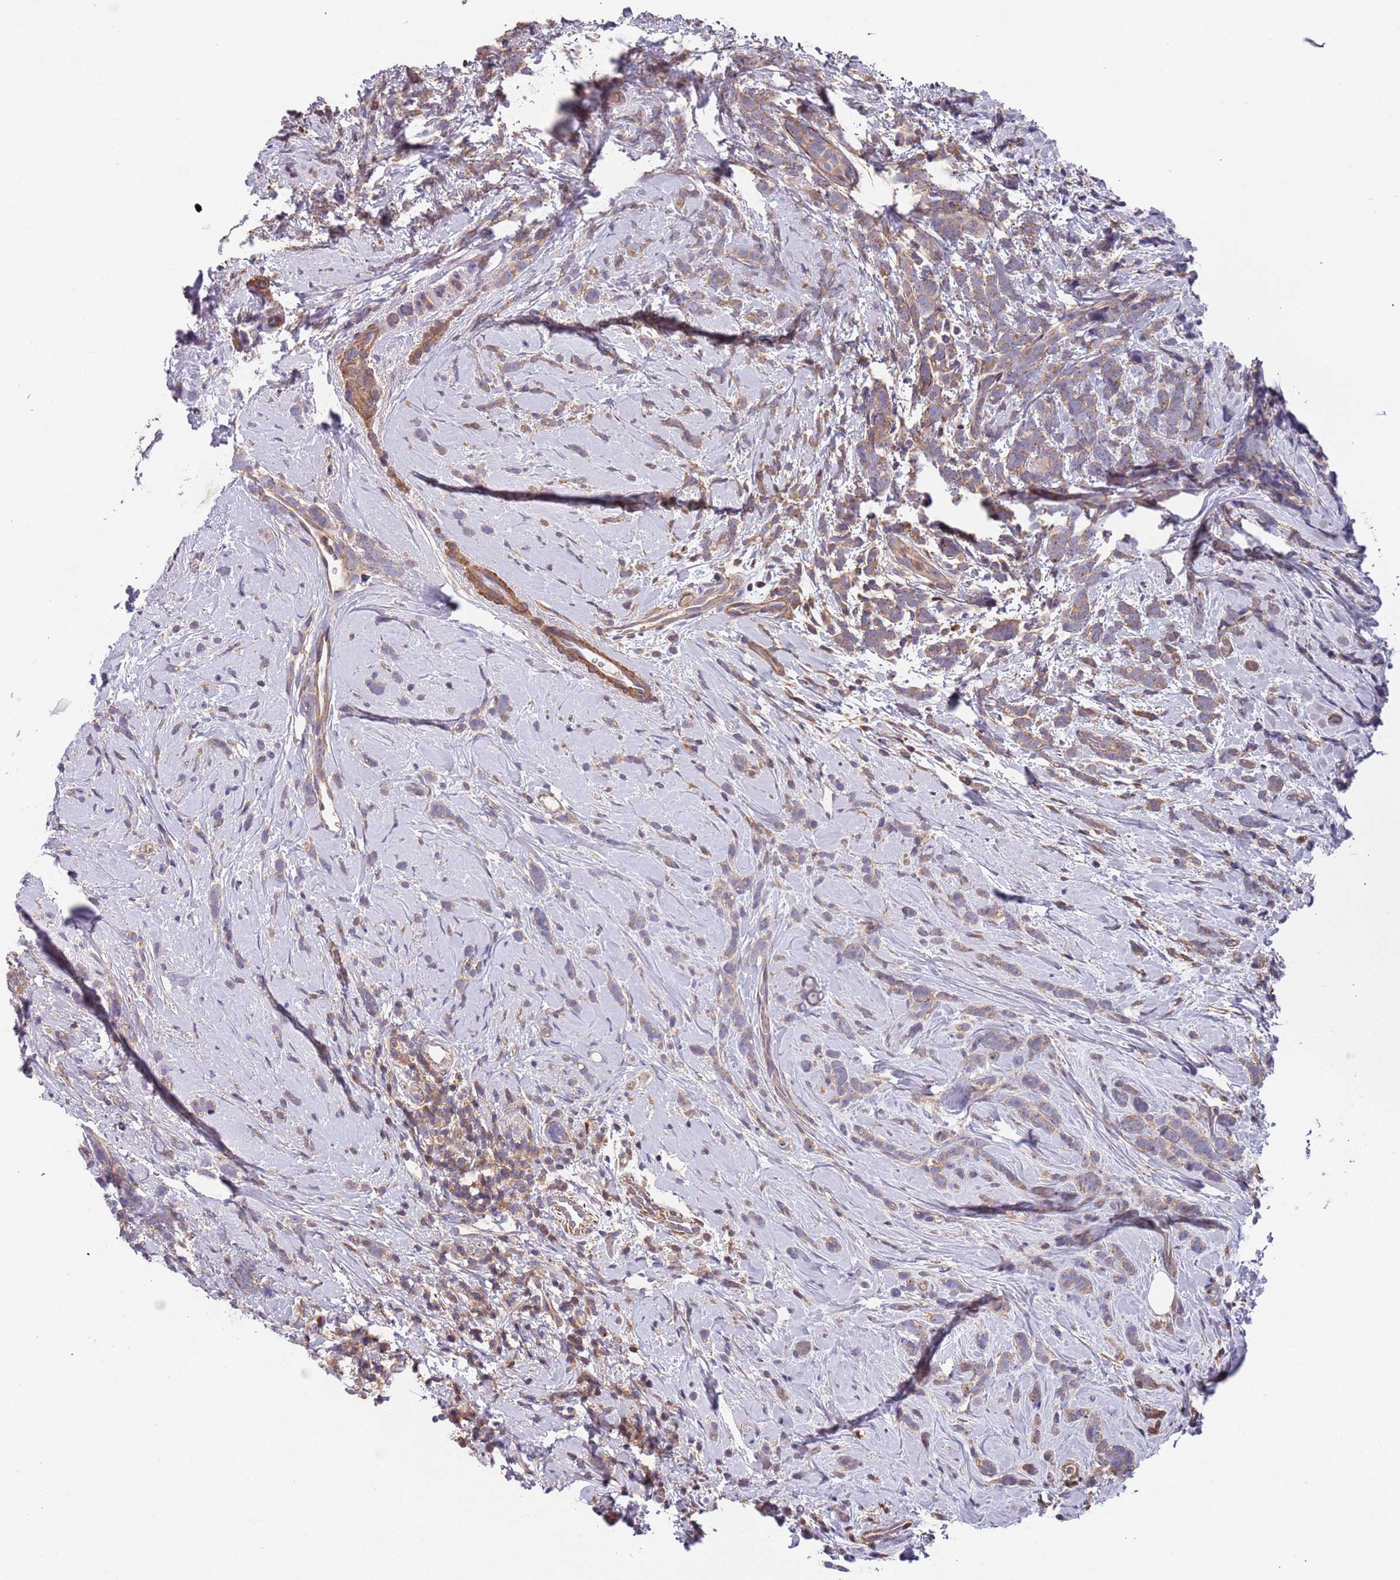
{"staining": {"intensity": "weak", "quantity": ">75%", "location": "cytoplasmic/membranous"}, "tissue": "breast cancer", "cell_type": "Tumor cells", "image_type": "cancer", "snomed": [{"axis": "morphology", "description": "Lobular carcinoma"}, {"axis": "topography", "description": "Breast"}], "caption": "Protein expression analysis of breast lobular carcinoma demonstrates weak cytoplasmic/membranous expression in approximately >75% of tumor cells.", "gene": "SYT4", "patient": {"sex": "female", "age": 58}}